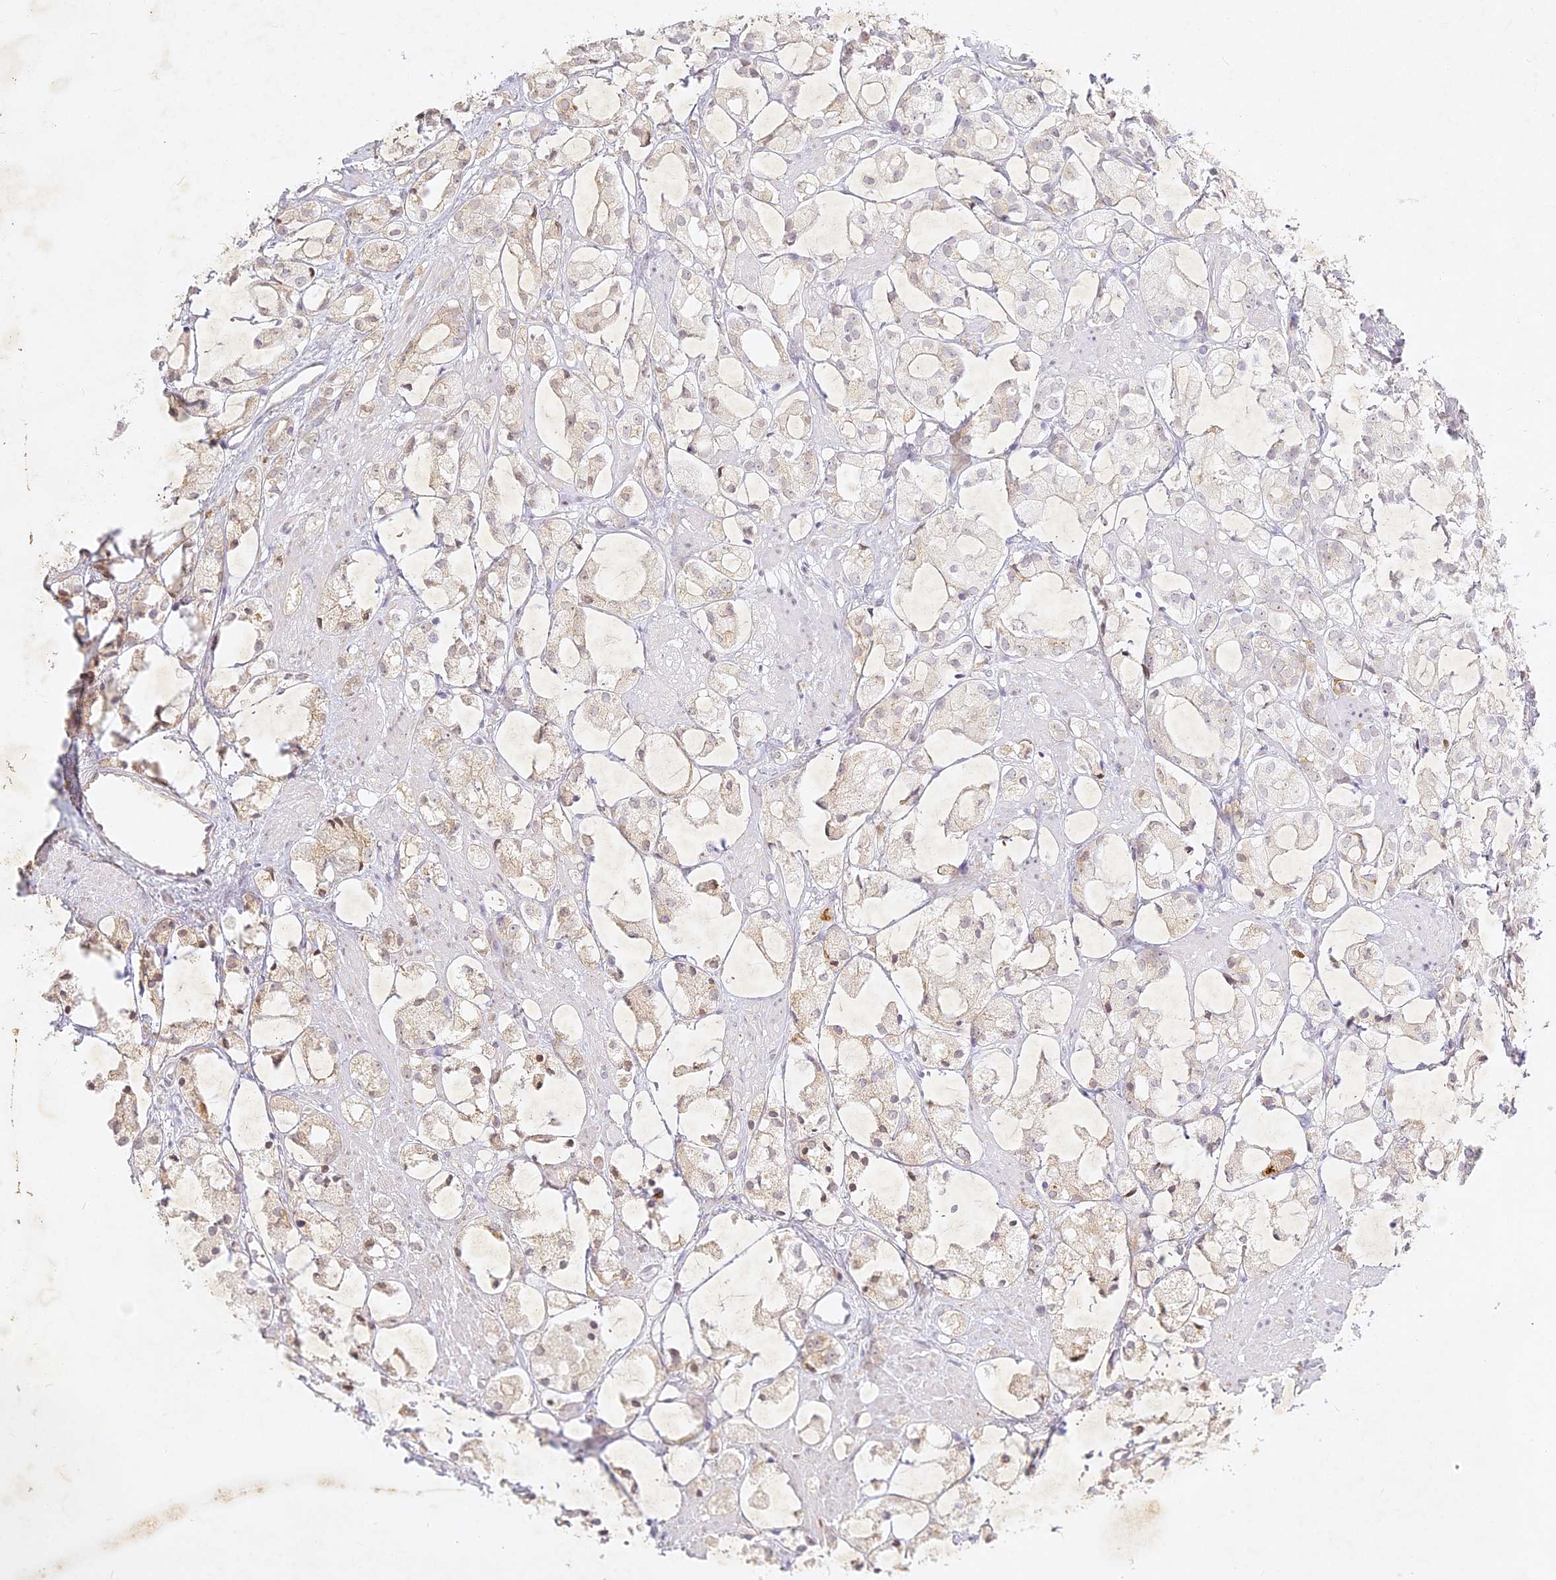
{"staining": {"intensity": "weak", "quantity": "<25%", "location": "cytoplasmic/membranous"}, "tissue": "prostate cancer", "cell_type": "Tumor cells", "image_type": "cancer", "snomed": [{"axis": "morphology", "description": "Adenocarcinoma, High grade"}, {"axis": "topography", "description": "Prostate"}], "caption": "High power microscopy photomicrograph of an IHC photomicrograph of prostate high-grade adenocarcinoma, revealing no significant positivity in tumor cells.", "gene": "SLC30A5", "patient": {"sex": "male", "age": 85}}